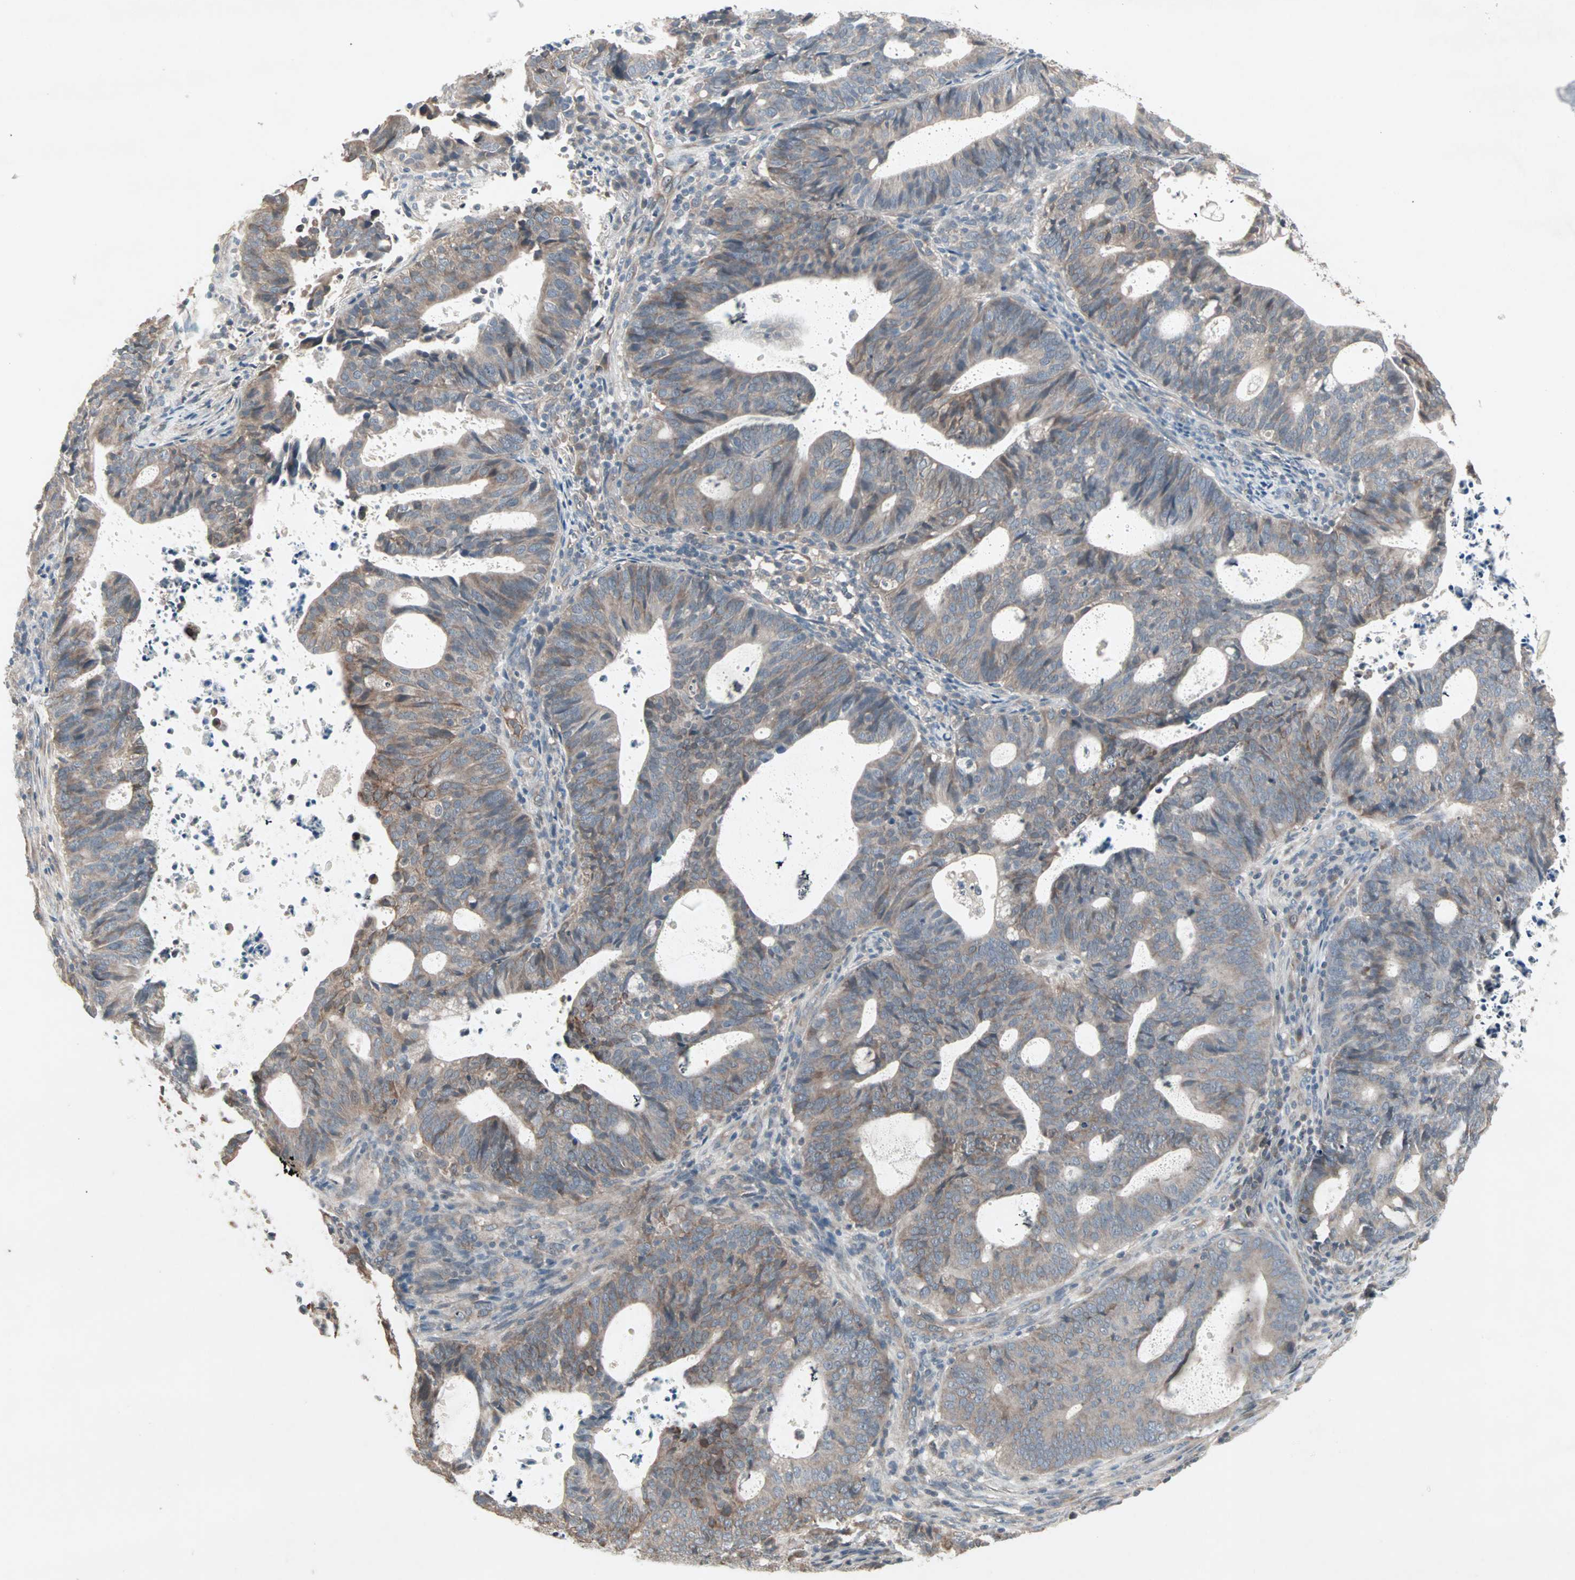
{"staining": {"intensity": "moderate", "quantity": "25%-75%", "location": "cytoplasmic/membranous"}, "tissue": "endometrial cancer", "cell_type": "Tumor cells", "image_type": "cancer", "snomed": [{"axis": "morphology", "description": "Adenocarcinoma, NOS"}, {"axis": "topography", "description": "Uterus"}], "caption": "Immunohistochemical staining of human endometrial adenocarcinoma demonstrates medium levels of moderate cytoplasmic/membranous protein staining in about 25%-75% of tumor cells.", "gene": "JMJD7-PLA2G4B", "patient": {"sex": "female", "age": 83}}